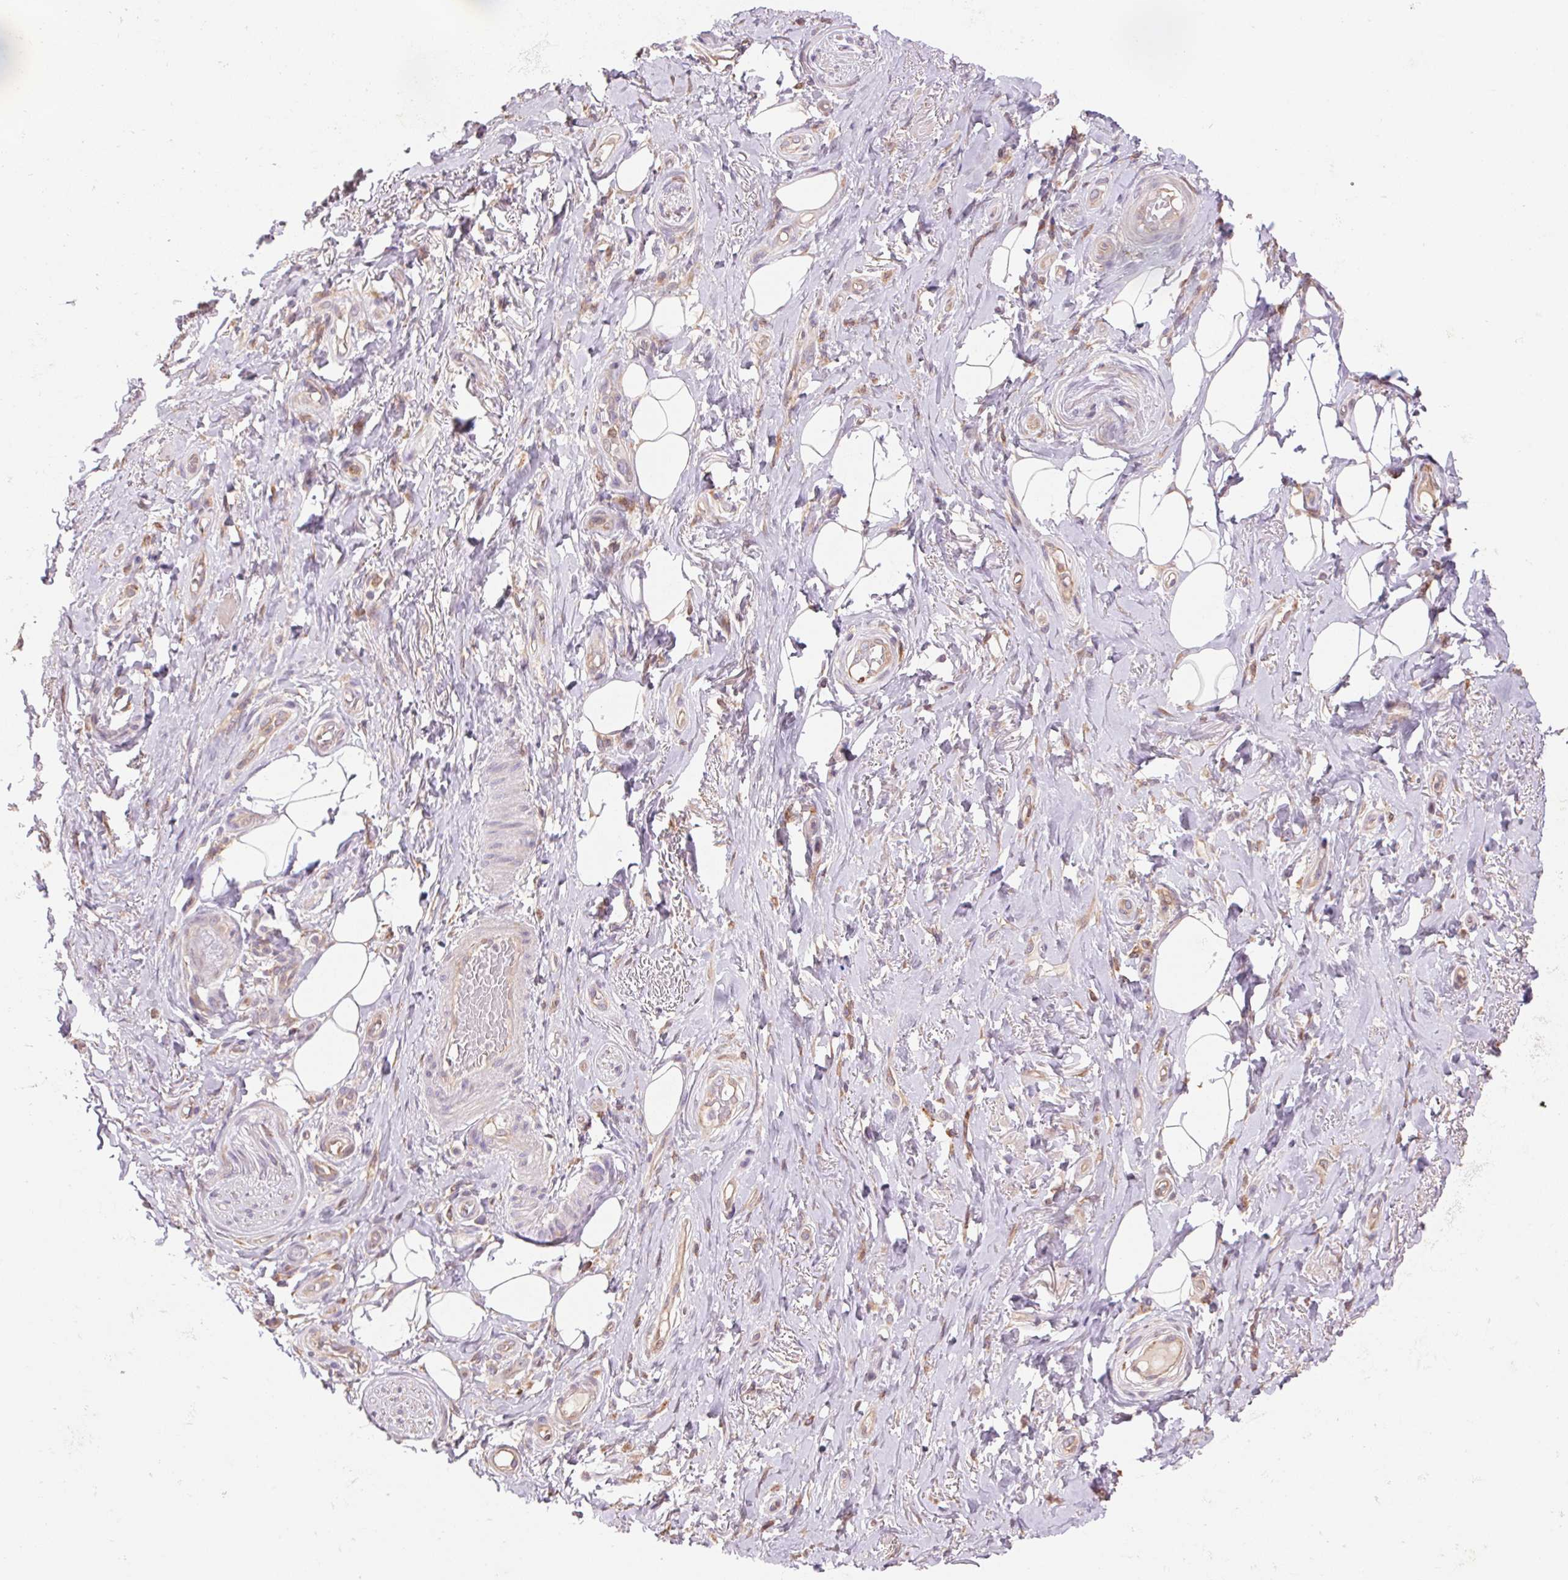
{"staining": {"intensity": "weak", "quantity": "<25%", "location": "cytoplasmic/membranous"}, "tissue": "adipose tissue", "cell_type": "Adipocytes", "image_type": "normal", "snomed": [{"axis": "morphology", "description": "Normal tissue, NOS"}, {"axis": "topography", "description": "Anal"}, {"axis": "topography", "description": "Peripheral nerve tissue"}], "caption": "Adipocytes are negative for protein expression in normal human adipose tissue. (Brightfield microscopy of DAB immunohistochemistry (IHC) at high magnification).", "gene": "KLHL20", "patient": {"sex": "male", "age": 53}}